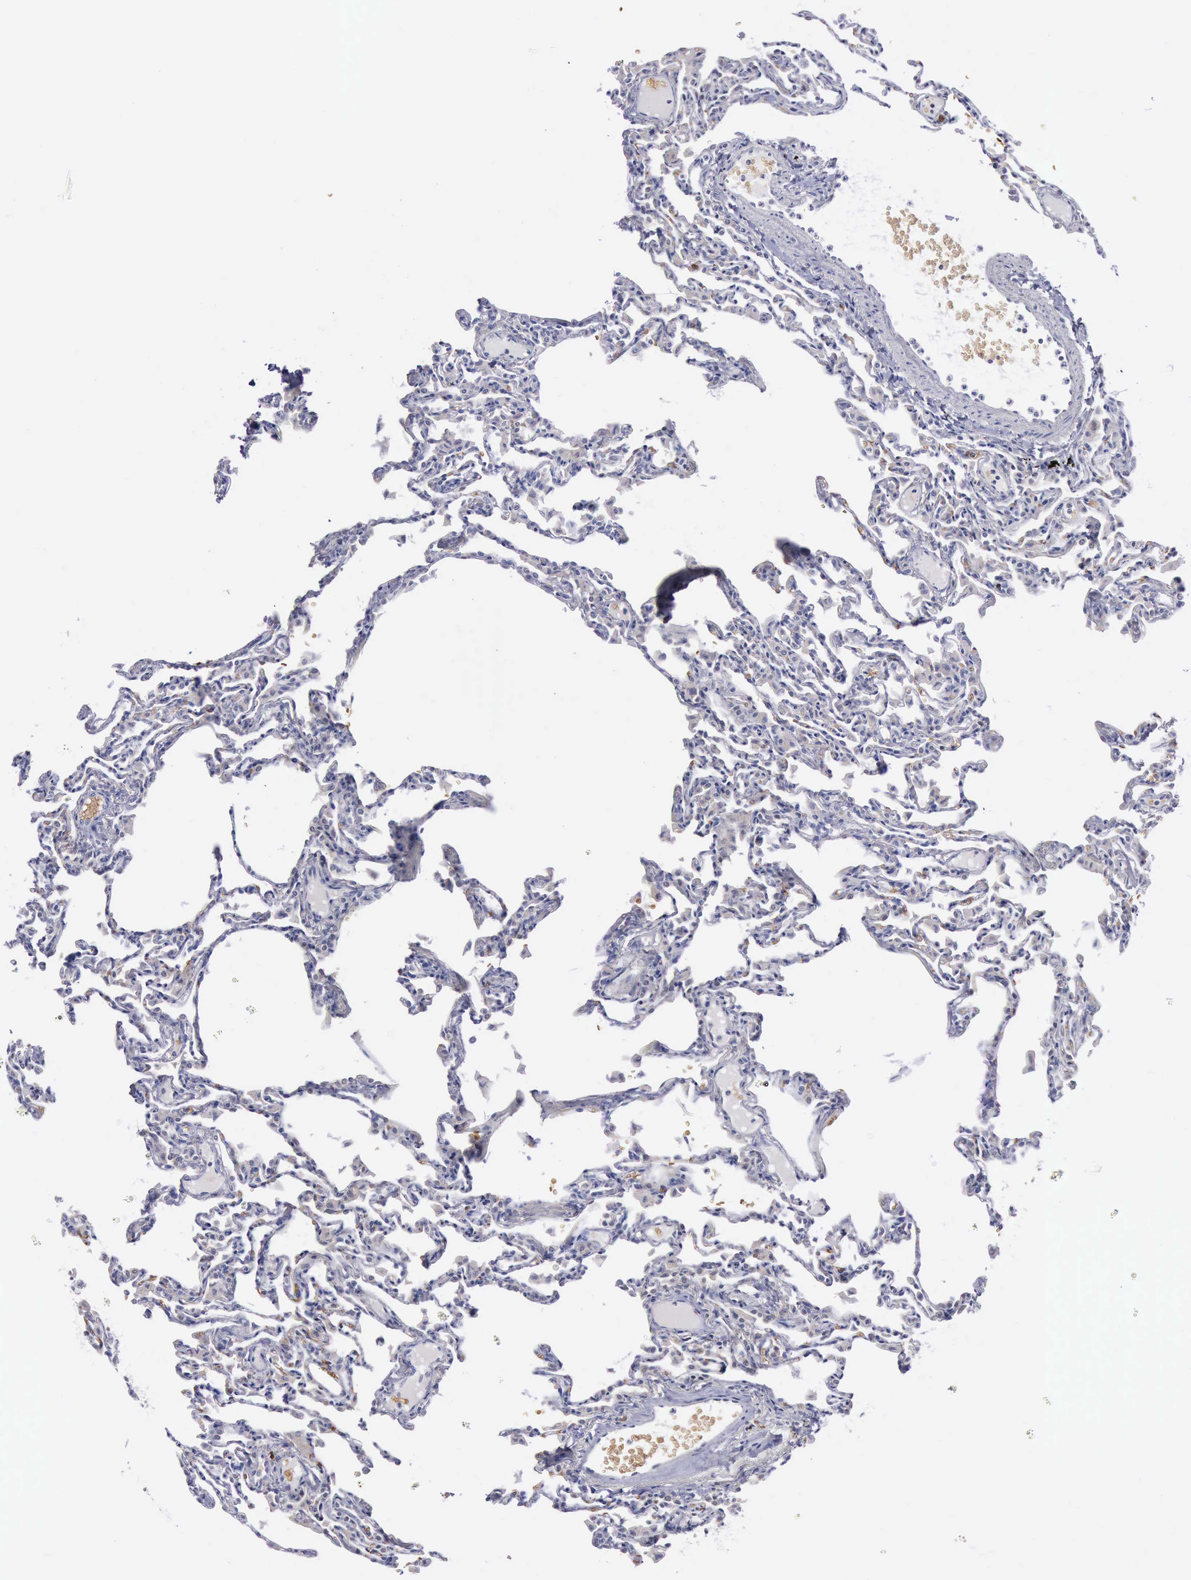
{"staining": {"intensity": "negative", "quantity": "none", "location": "none"}, "tissue": "lung", "cell_type": "Alveolar cells", "image_type": "normal", "snomed": [{"axis": "morphology", "description": "Normal tissue, NOS"}, {"axis": "topography", "description": "Lung"}], "caption": "This is an IHC image of benign human lung. There is no expression in alveolar cells.", "gene": "CEP128", "patient": {"sex": "female", "age": 49}}